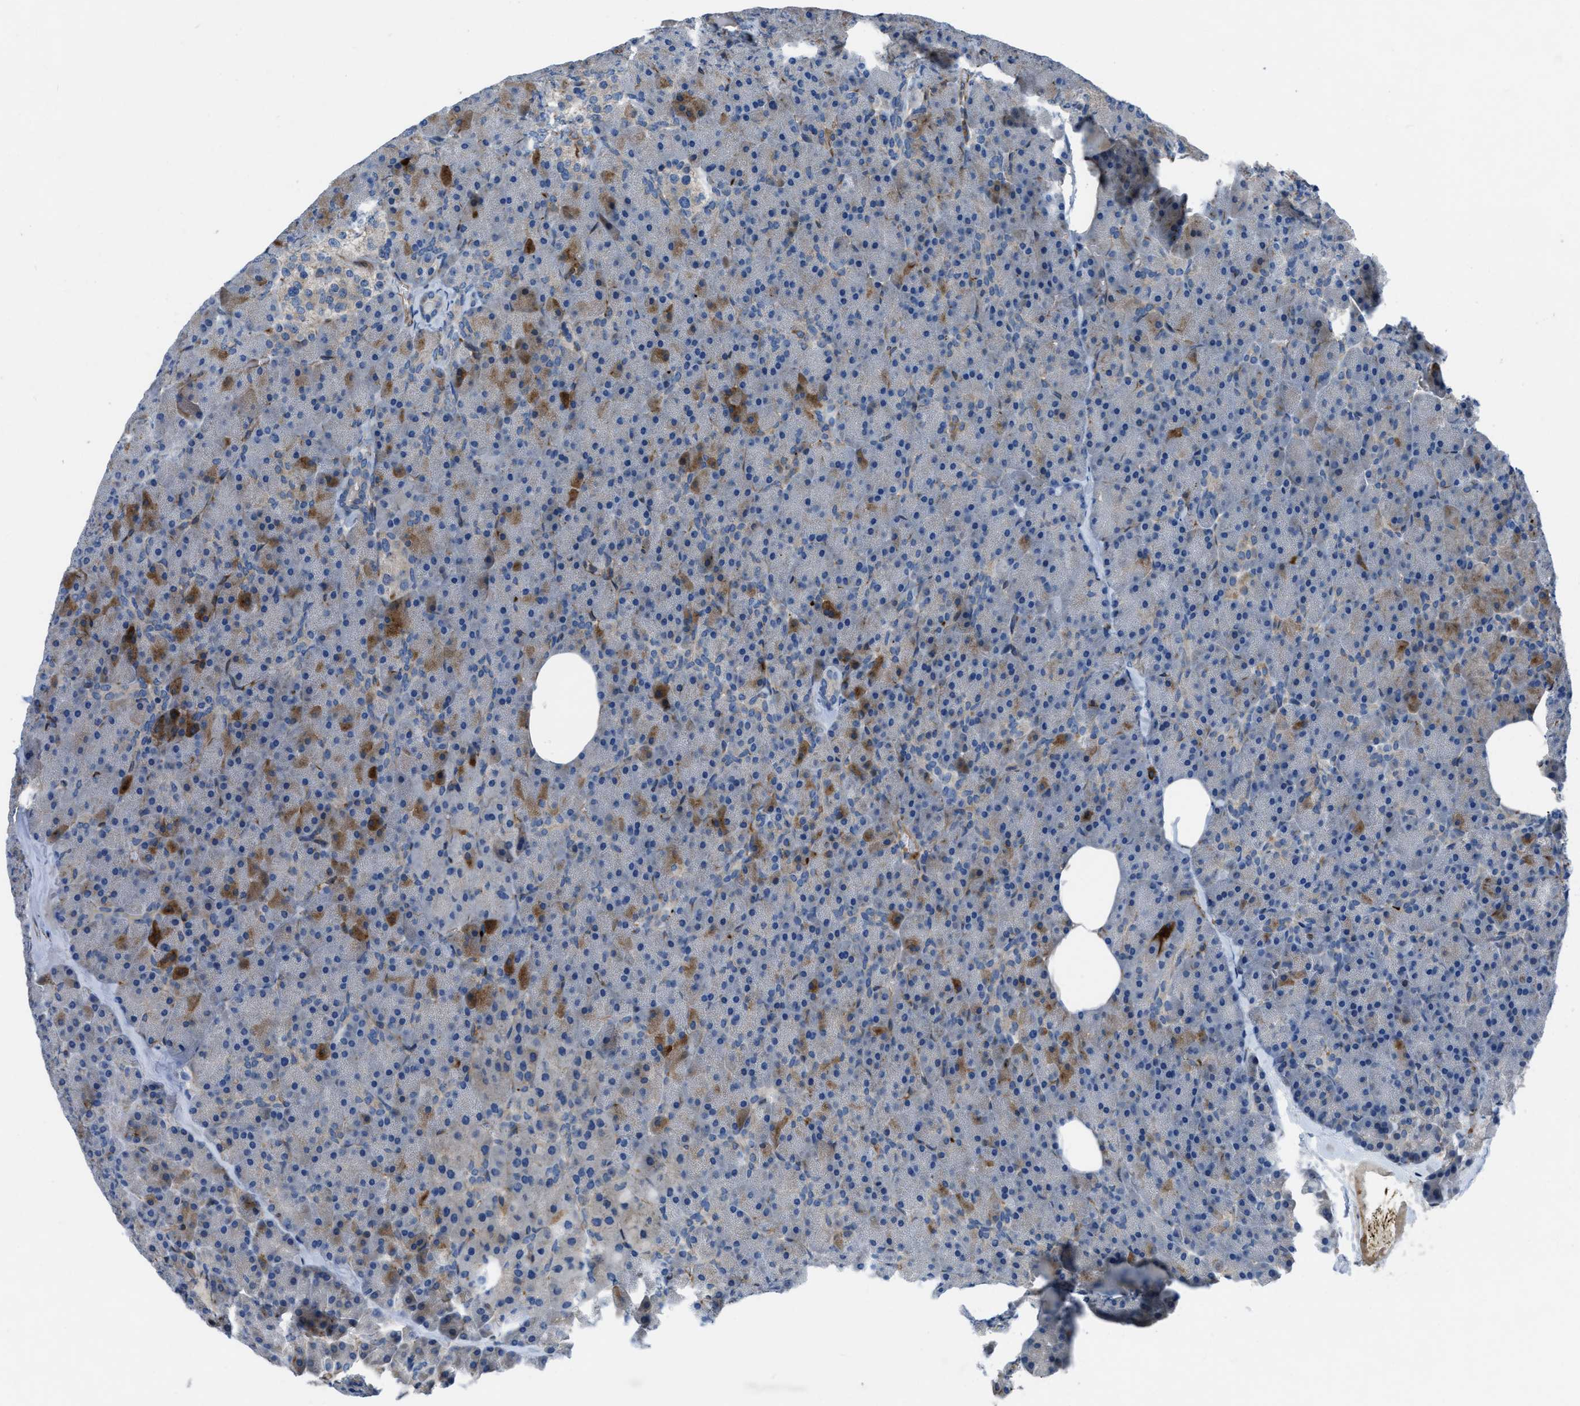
{"staining": {"intensity": "strong", "quantity": "<25%", "location": "cytoplasmic/membranous"}, "tissue": "pancreas", "cell_type": "Exocrine glandular cells", "image_type": "normal", "snomed": [{"axis": "morphology", "description": "Normal tissue, NOS"}, {"axis": "topography", "description": "Pancreas"}], "caption": "A high-resolution image shows IHC staining of unremarkable pancreas, which demonstrates strong cytoplasmic/membranous positivity in about <25% of exocrine glandular cells. Immunohistochemistry (ihc) stains the protein of interest in brown and the nuclei are stained blue.", "gene": "SLC6A9", "patient": {"sex": "female", "age": 35}}